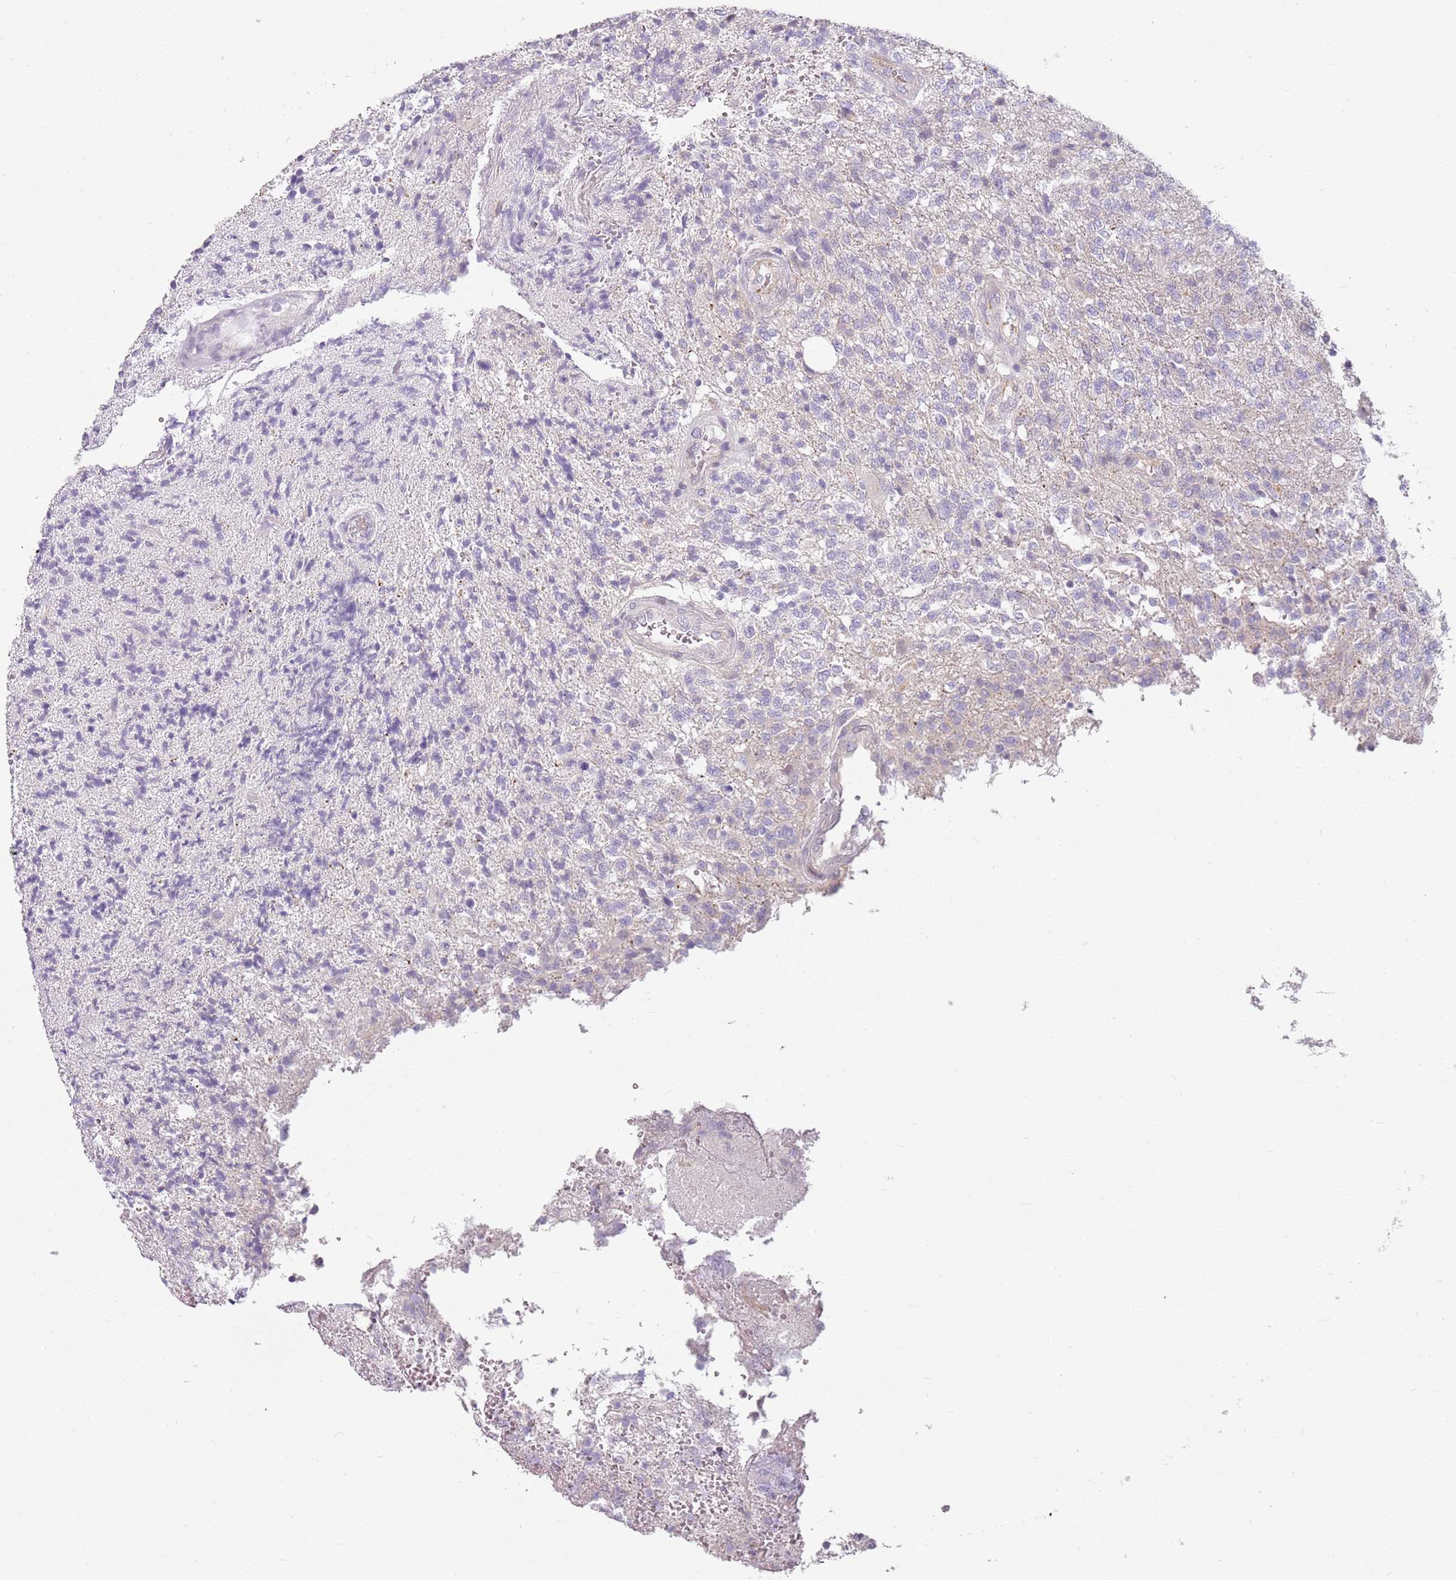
{"staining": {"intensity": "negative", "quantity": "none", "location": "none"}, "tissue": "glioma", "cell_type": "Tumor cells", "image_type": "cancer", "snomed": [{"axis": "morphology", "description": "Glioma, malignant, High grade"}, {"axis": "topography", "description": "Brain"}], "caption": "Protein analysis of glioma displays no significant staining in tumor cells.", "gene": "DEFB116", "patient": {"sex": "male", "age": 56}}